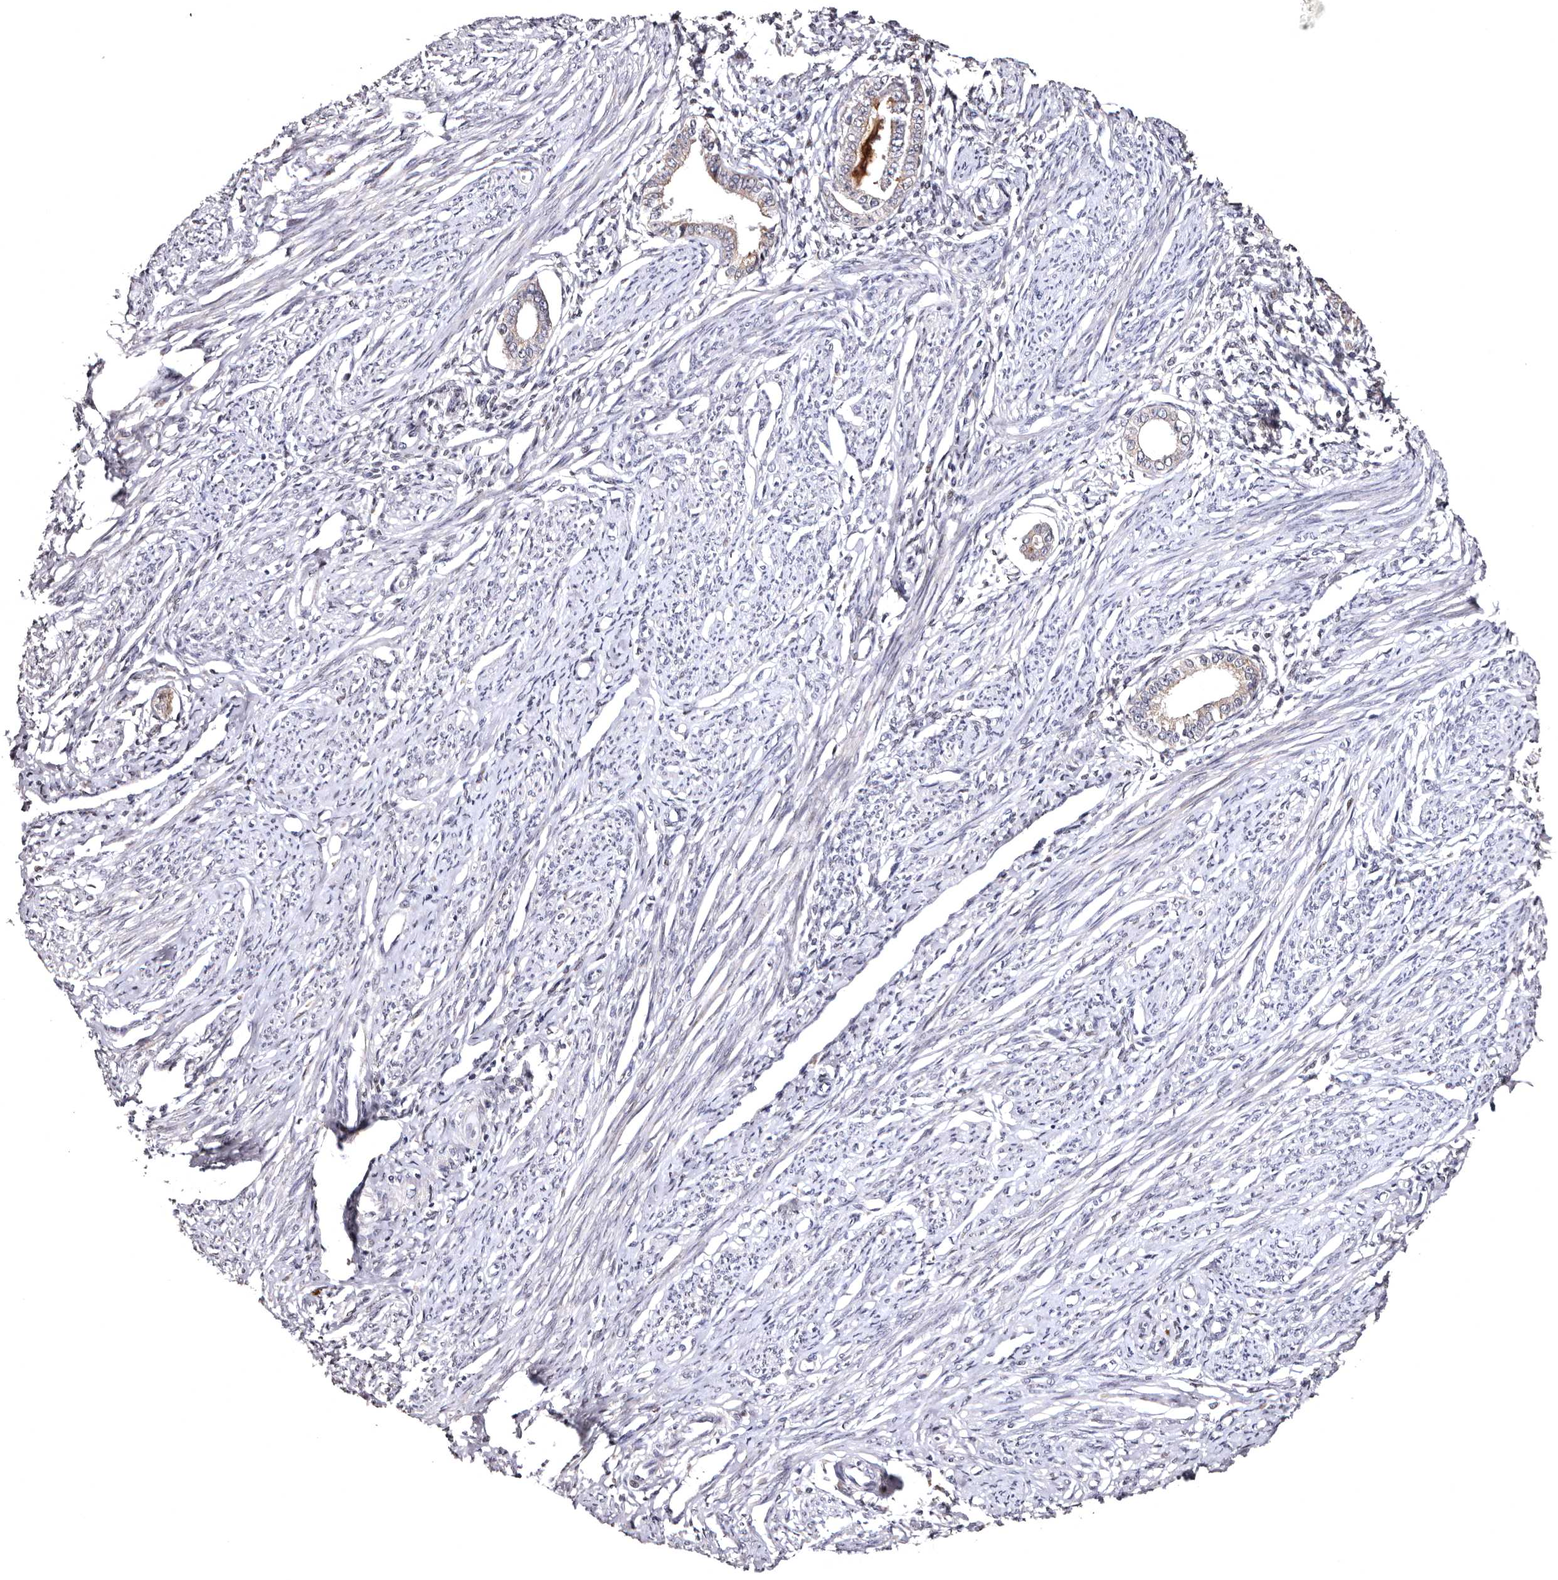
{"staining": {"intensity": "negative", "quantity": "none", "location": "none"}, "tissue": "endometrium", "cell_type": "Cells in endometrial stroma", "image_type": "normal", "snomed": [{"axis": "morphology", "description": "Normal tissue, NOS"}, {"axis": "topography", "description": "Endometrium"}], "caption": "IHC micrograph of normal endometrium: human endometrium stained with DAB (3,3'-diaminobenzidine) reveals no significant protein staining in cells in endometrial stroma.", "gene": "FAM91A1", "patient": {"sex": "female", "age": 56}}